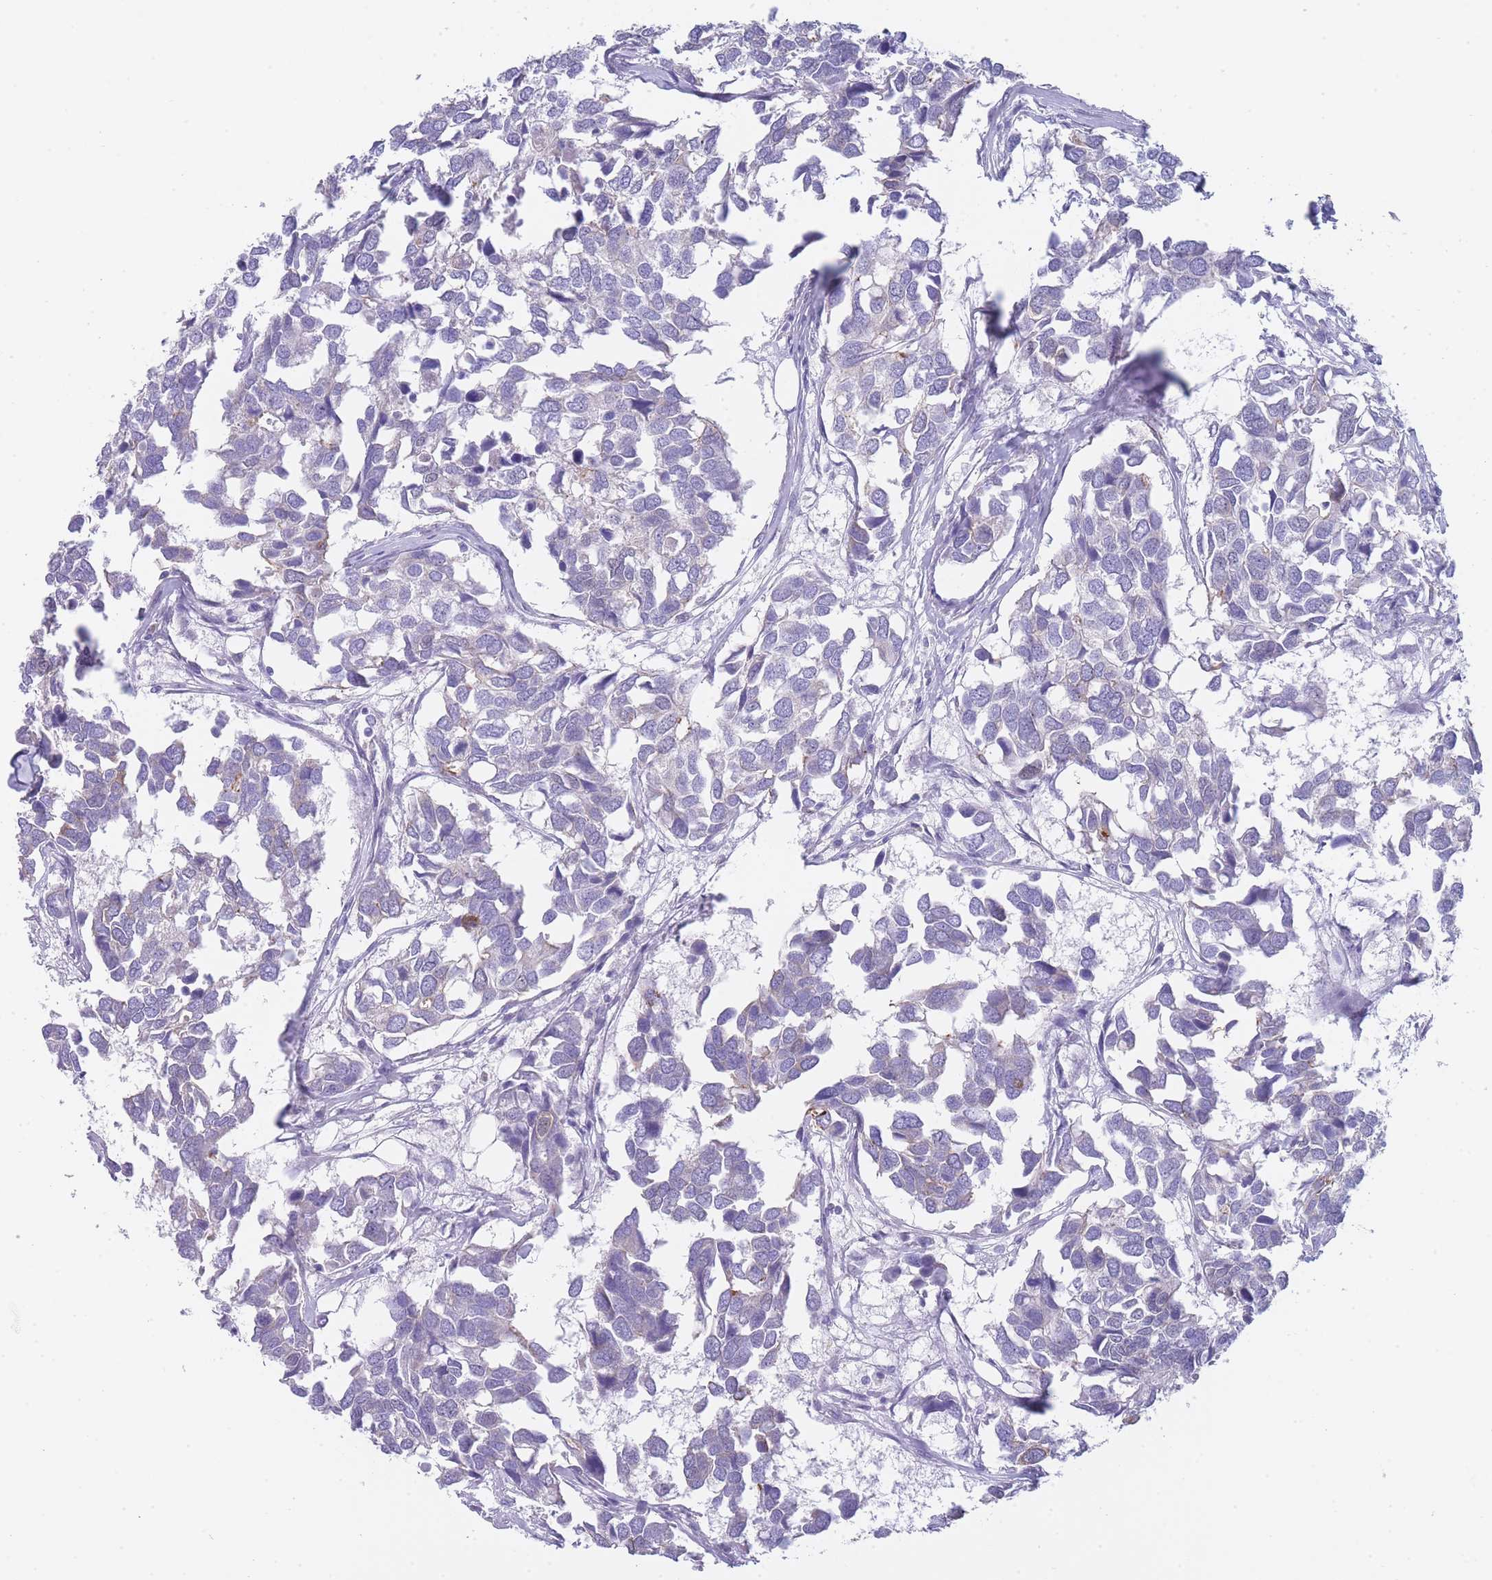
{"staining": {"intensity": "negative", "quantity": "none", "location": "none"}, "tissue": "breast cancer", "cell_type": "Tumor cells", "image_type": "cancer", "snomed": [{"axis": "morphology", "description": "Duct carcinoma"}, {"axis": "topography", "description": "Breast"}], "caption": "Immunohistochemical staining of human breast infiltrating ductal carcinoma reveals no significant positivity in tumor cells. (DAB (3,3'-diaminobenzidine) immunohistochemistry (IHC), high magnification).", "gene": "FRAT2", "patient": {"sex": "female", "age": 83}}